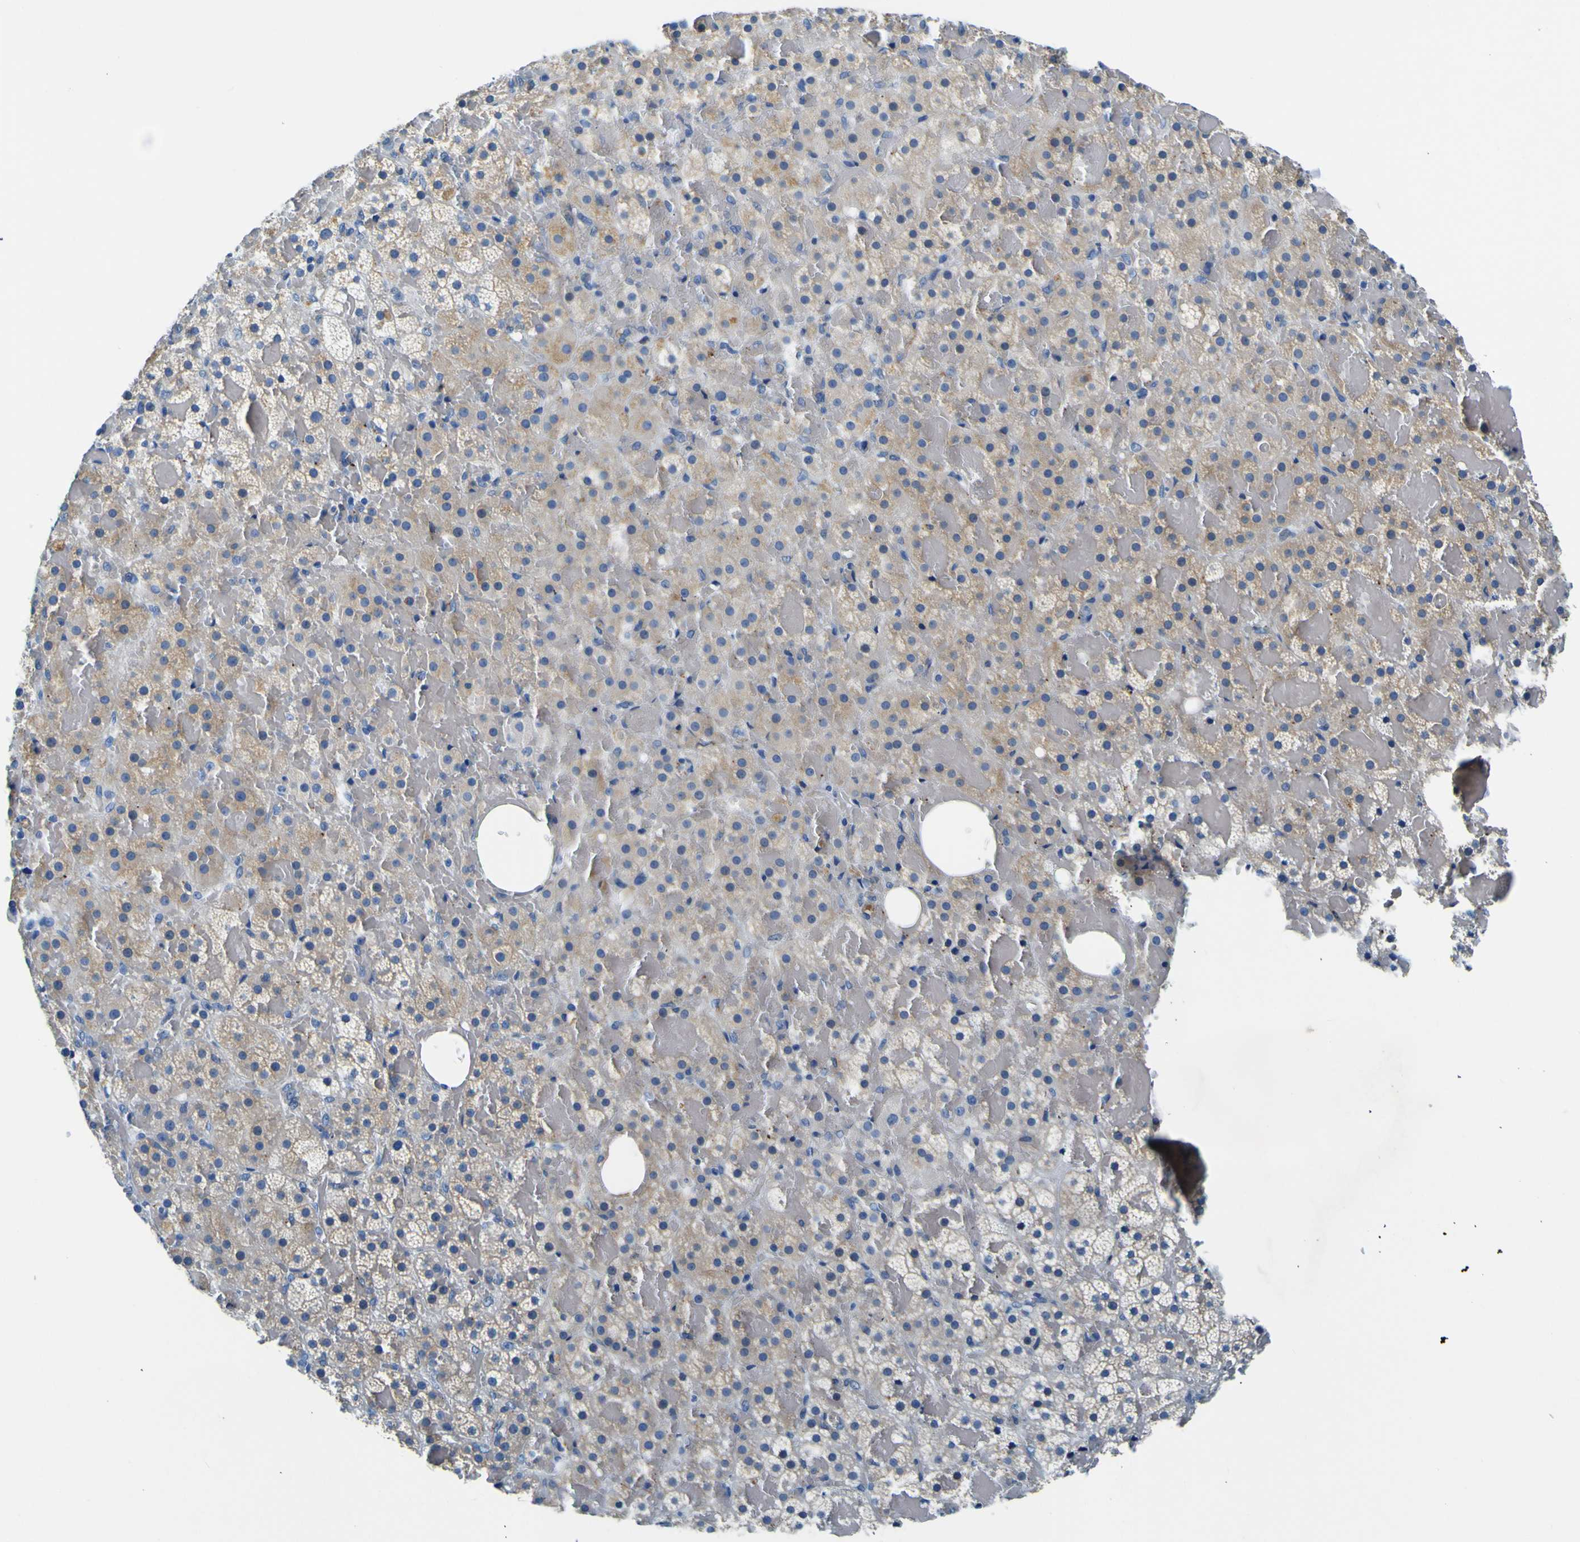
{"staining": {"intensity": "weak", "quantity": "<25%", "location": "cytoplasmic/membranous"}, "tissue": "adrenal gland", "cell_type": "Glandular cells", "image_type": "normal", "snomed": [{"axis": "morphology", "description": "Normal tissue, NOS"}, {"axis": "topography", "description": "Adrenal gland"}], "caption": "Glandular cells show no significant protein positivity in benign adrenal gland. (Stains: DAB immunohistochemistry (IHC) with hematoxylin counter stain, Microscopy: brightfield microscopy at high magnification).", "gene": "ADGRA2", "patient": {"sex": "female", "age": 59}}